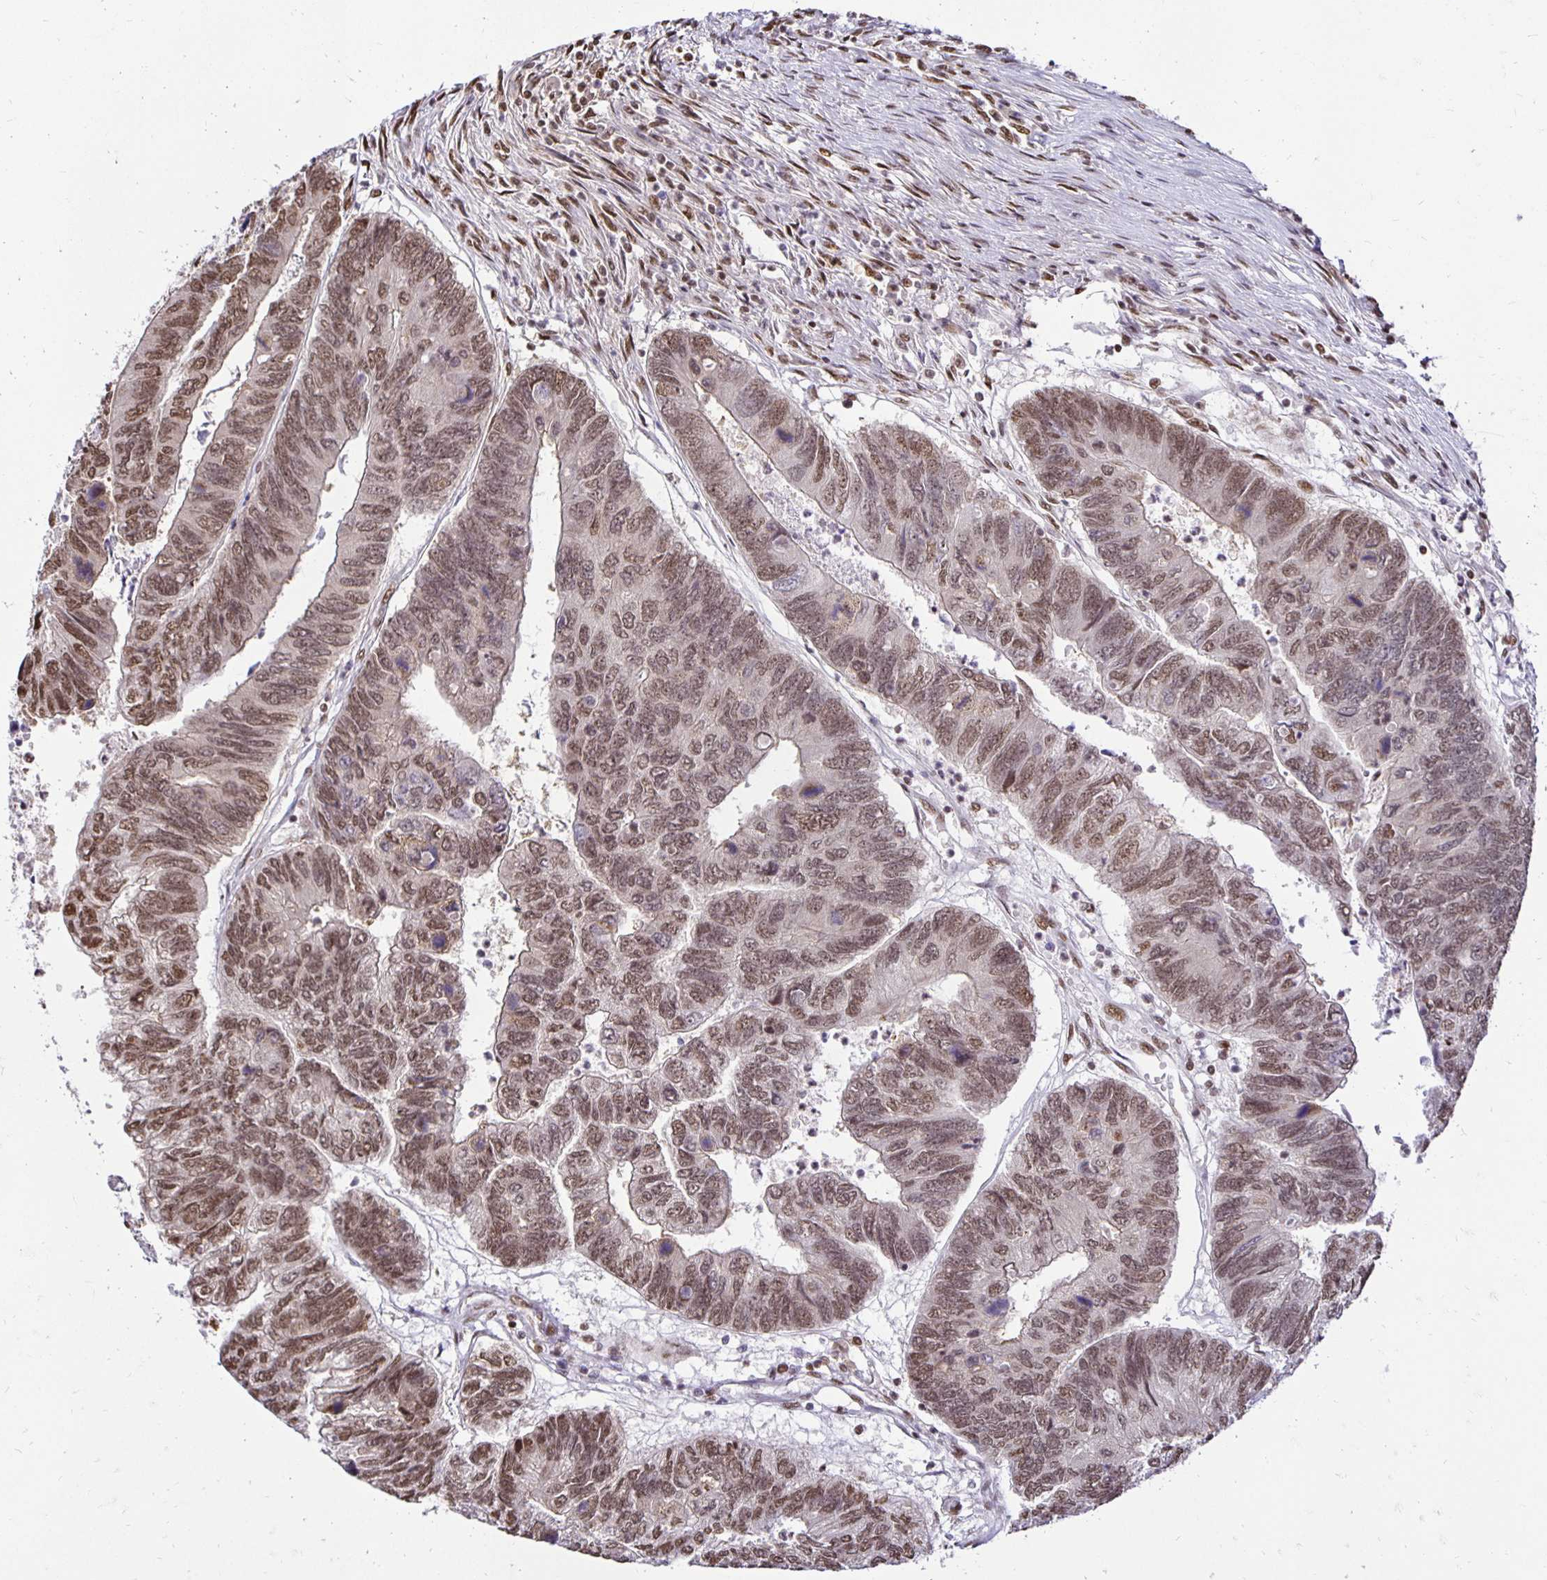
{"staining": {"intensity": "moderate", "quantity": ">75%", "location": "nuclear"}, "tissue": "colorectal cancer", "cell_type": "Tumor cells", "image_type": "cancer", "snomed": [{"axis": "morphology", "description": "Adenocarcinoma, NOS"}, {"axis": "topography", "description": "Colon"}], "caption": "A brown stain shows moderate nuclear staining of a protein in colorectal cancer (adenocarcinoma) tumor cells. The protein of interest is stained brown, and the nuclei are stained in blue (DAB (3,3'-diaminobenzidine) IHC with brightfield microscopy, high magnification).", "gene": "ZNF579", "patient": {"sex": "female", "age": 67}}